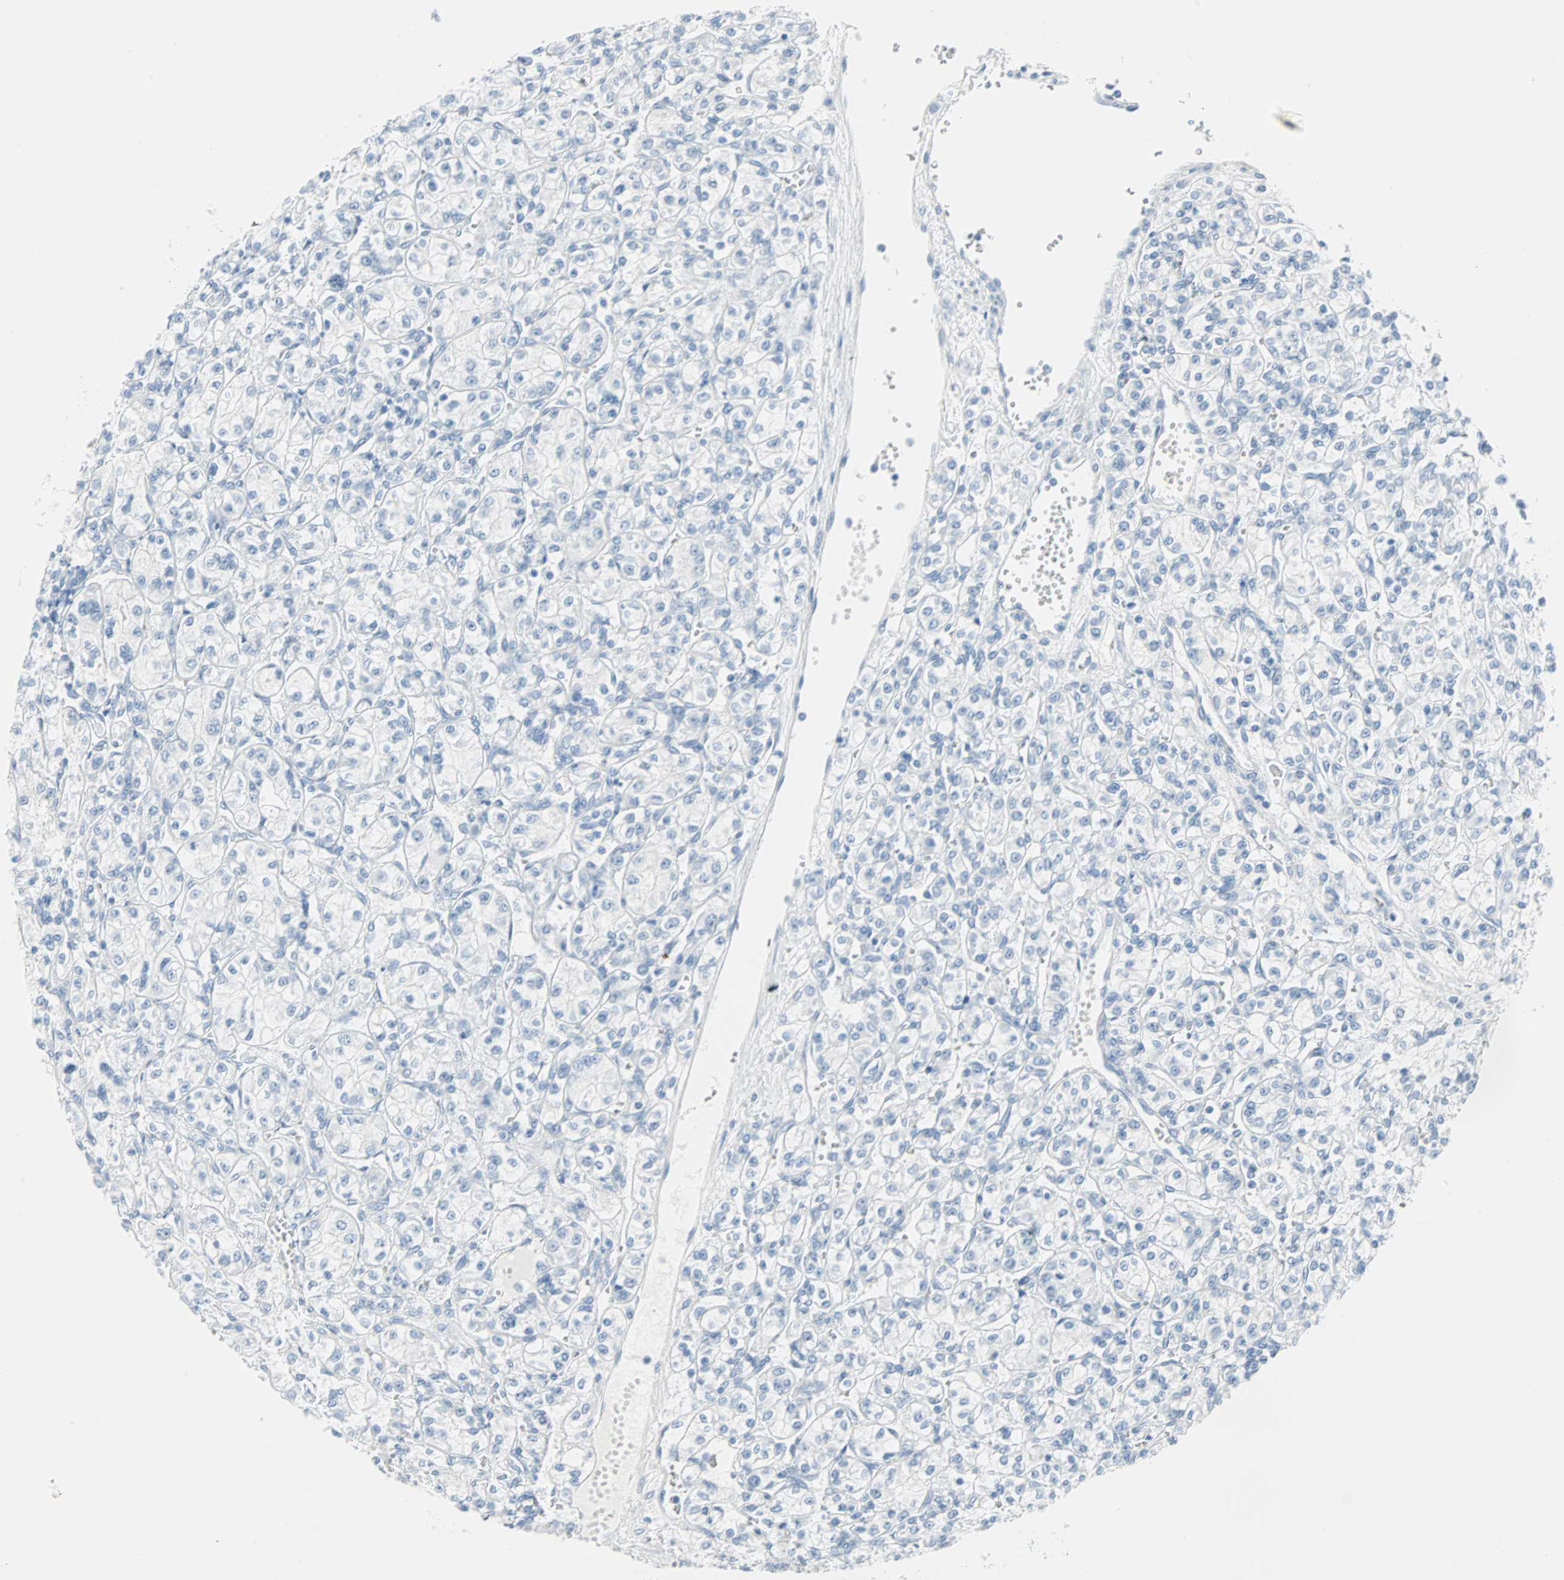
{"staining": {"intensity": "negative", "quantity": "none", "location": "none"}, "tissue": "renal cancer", "cell_type": "Tumor cells", "image_type": "cancer", "snomed": [{"axis": "morphology", "description": "Adenocarcinoma, NOS"}, {"axis": "topography", "description": "Kidney"}], "caption": "Tumor cells show no significant staining in renal adenocarcinoma.", "gene": "STX1A", "patient": {"sex": "male", "age": 77}}